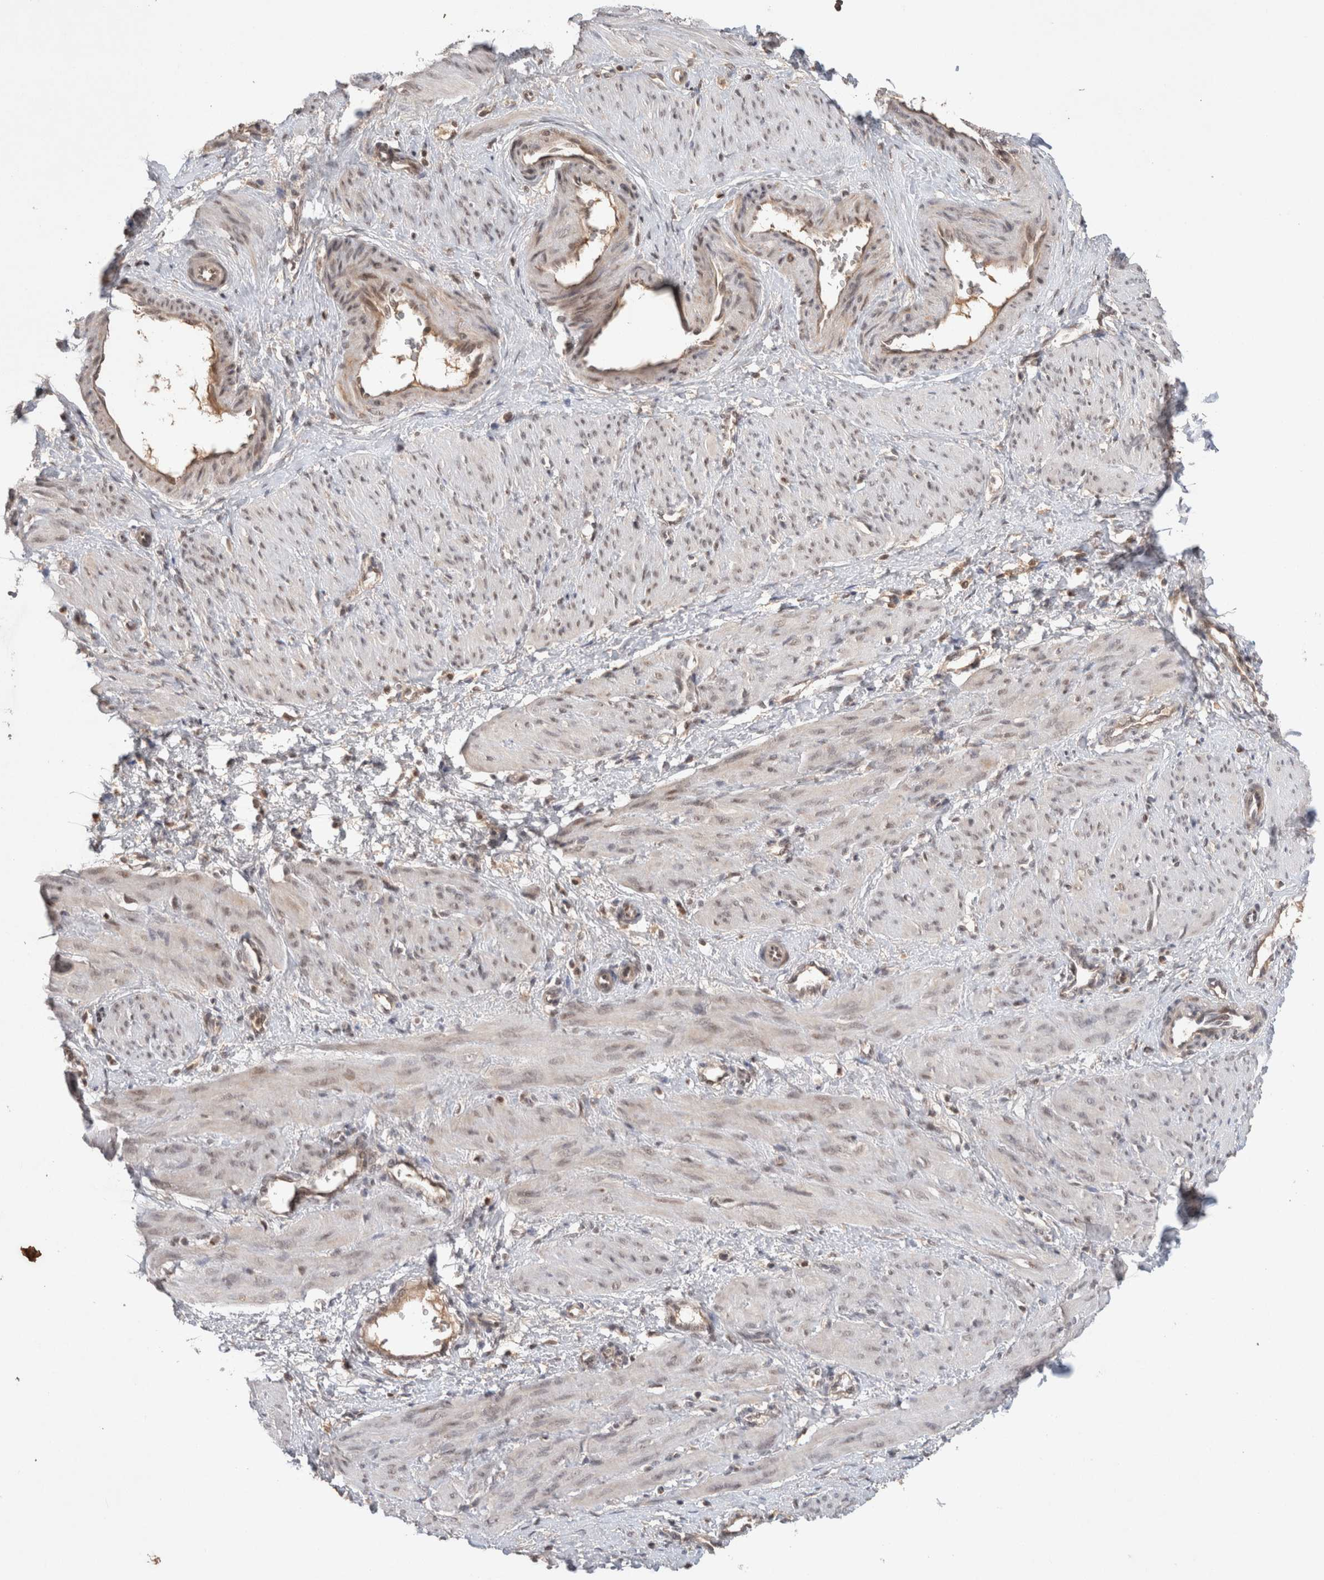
{"staining": {"intensity": "negative", "quantity": "none", "location": "none"}, "tissue": "smooth muscle", "cell_type": "Smooth muscle cells", "image_type": "normal", "snomed": [{"axis": "morphology", "description": "Normal tissue, NOS"}, {"axis": "topography", "description": "Endometrium"}], "caption": "Immunohistochemical staining of benign smooth muscle reveals no significant expression in smooth muscle cells. Nuclei are stained in blue.", "gene": "SYDE2", "patient": {"sex": "female", "age": 33}}